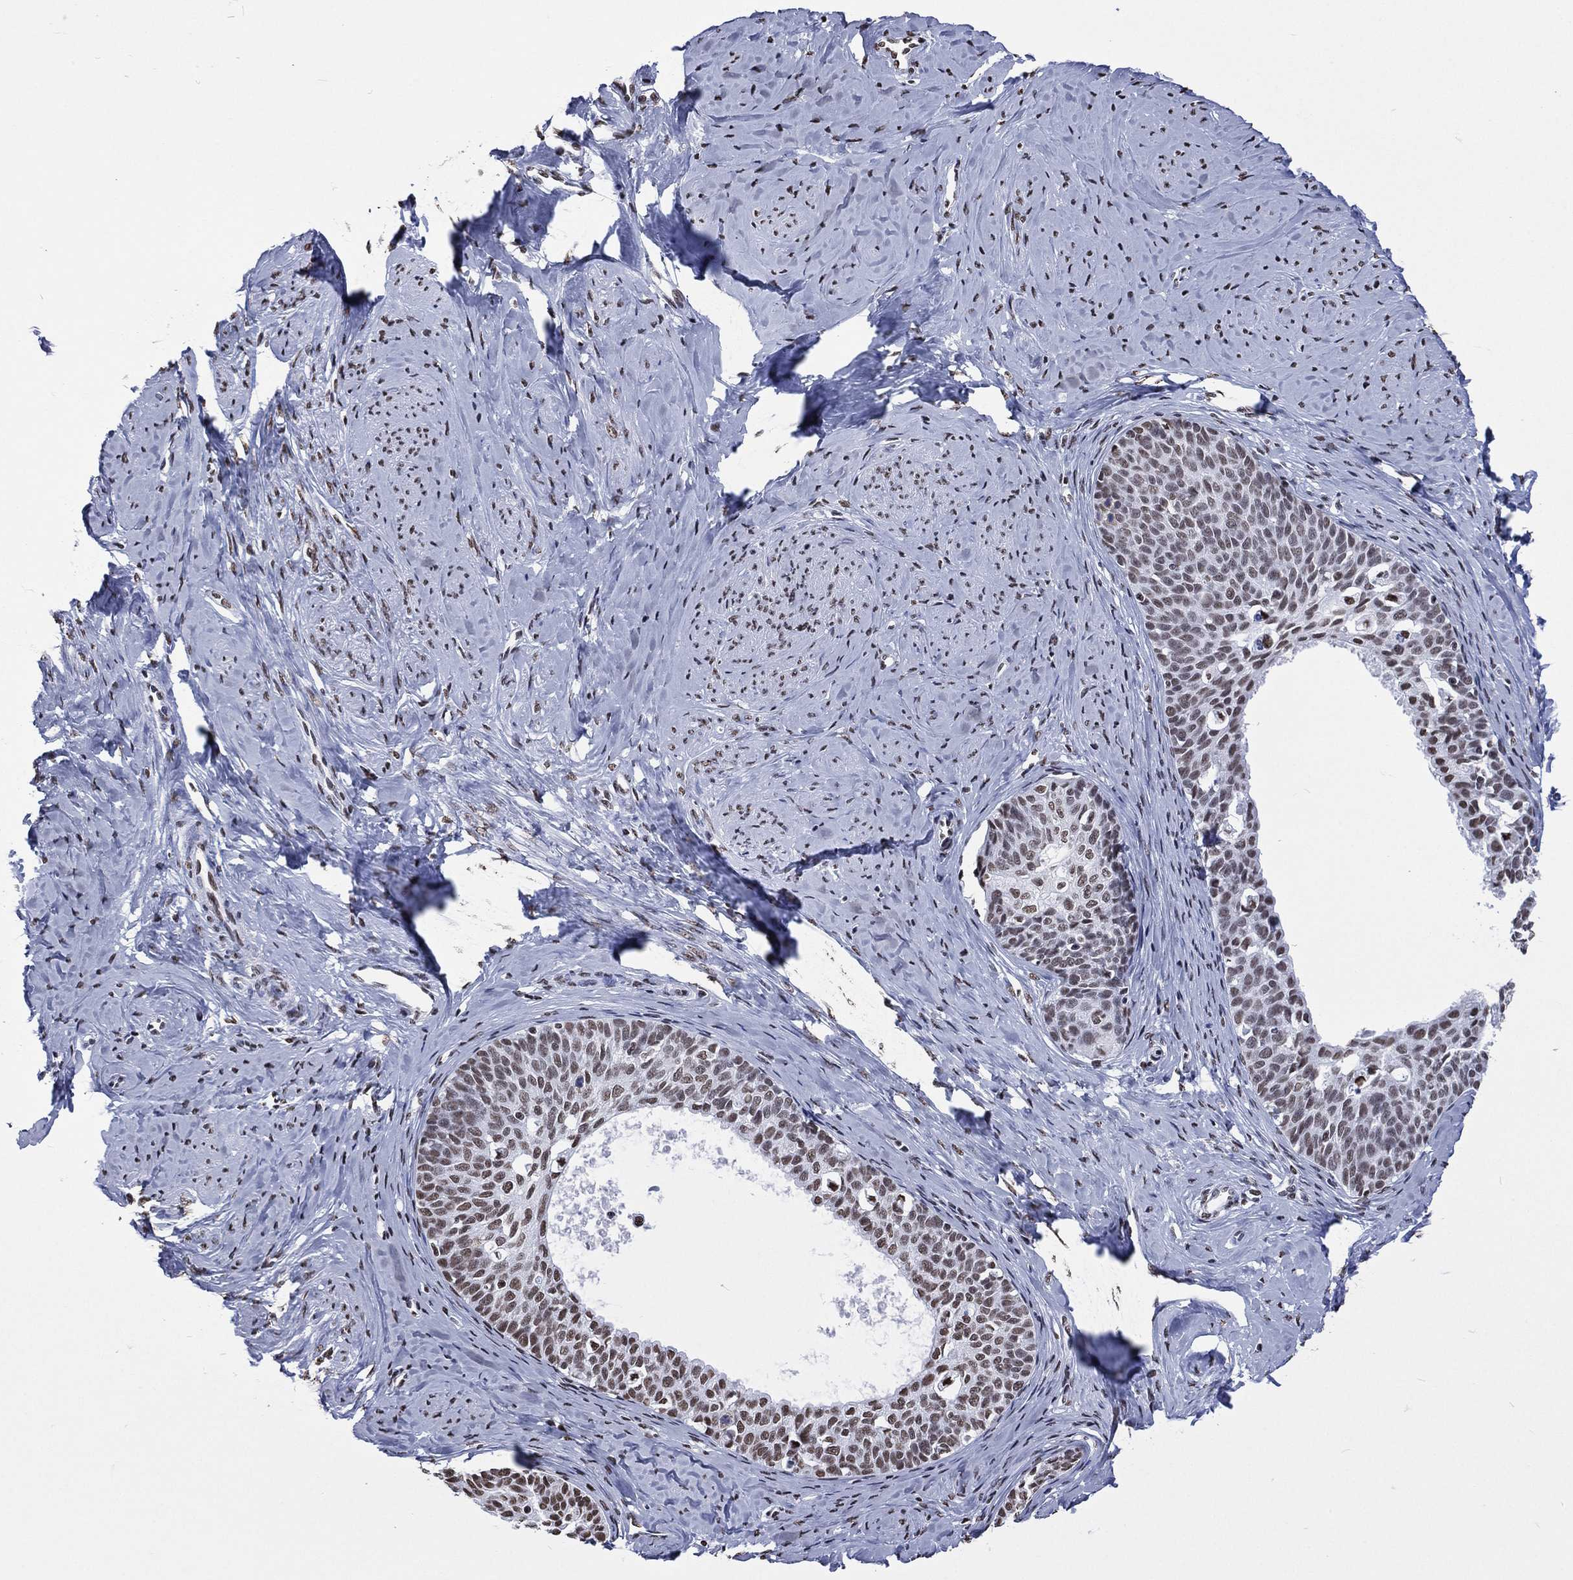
{"staining": {"intensity": "moderate", "quantity": ">75%", "location": "nuclear"}, "tissue": "cervical cancer", "cell_type": "Tumor cells", "image_type": "cancer", "snomed": [{"axis": "morphology", "description": "Squamous cell carcinoma, NOS"}, {"axis": "topography", "description": "Cervix"}], "caption": "Protein expression by immunohistochemistry (IHC) demonstrates moderate nuclear staining in about >75% of tumor cells in cervical squamous cell carcinoma.", "gene": "RETREG2", "patient": {"sex": "female", "age": 51}}